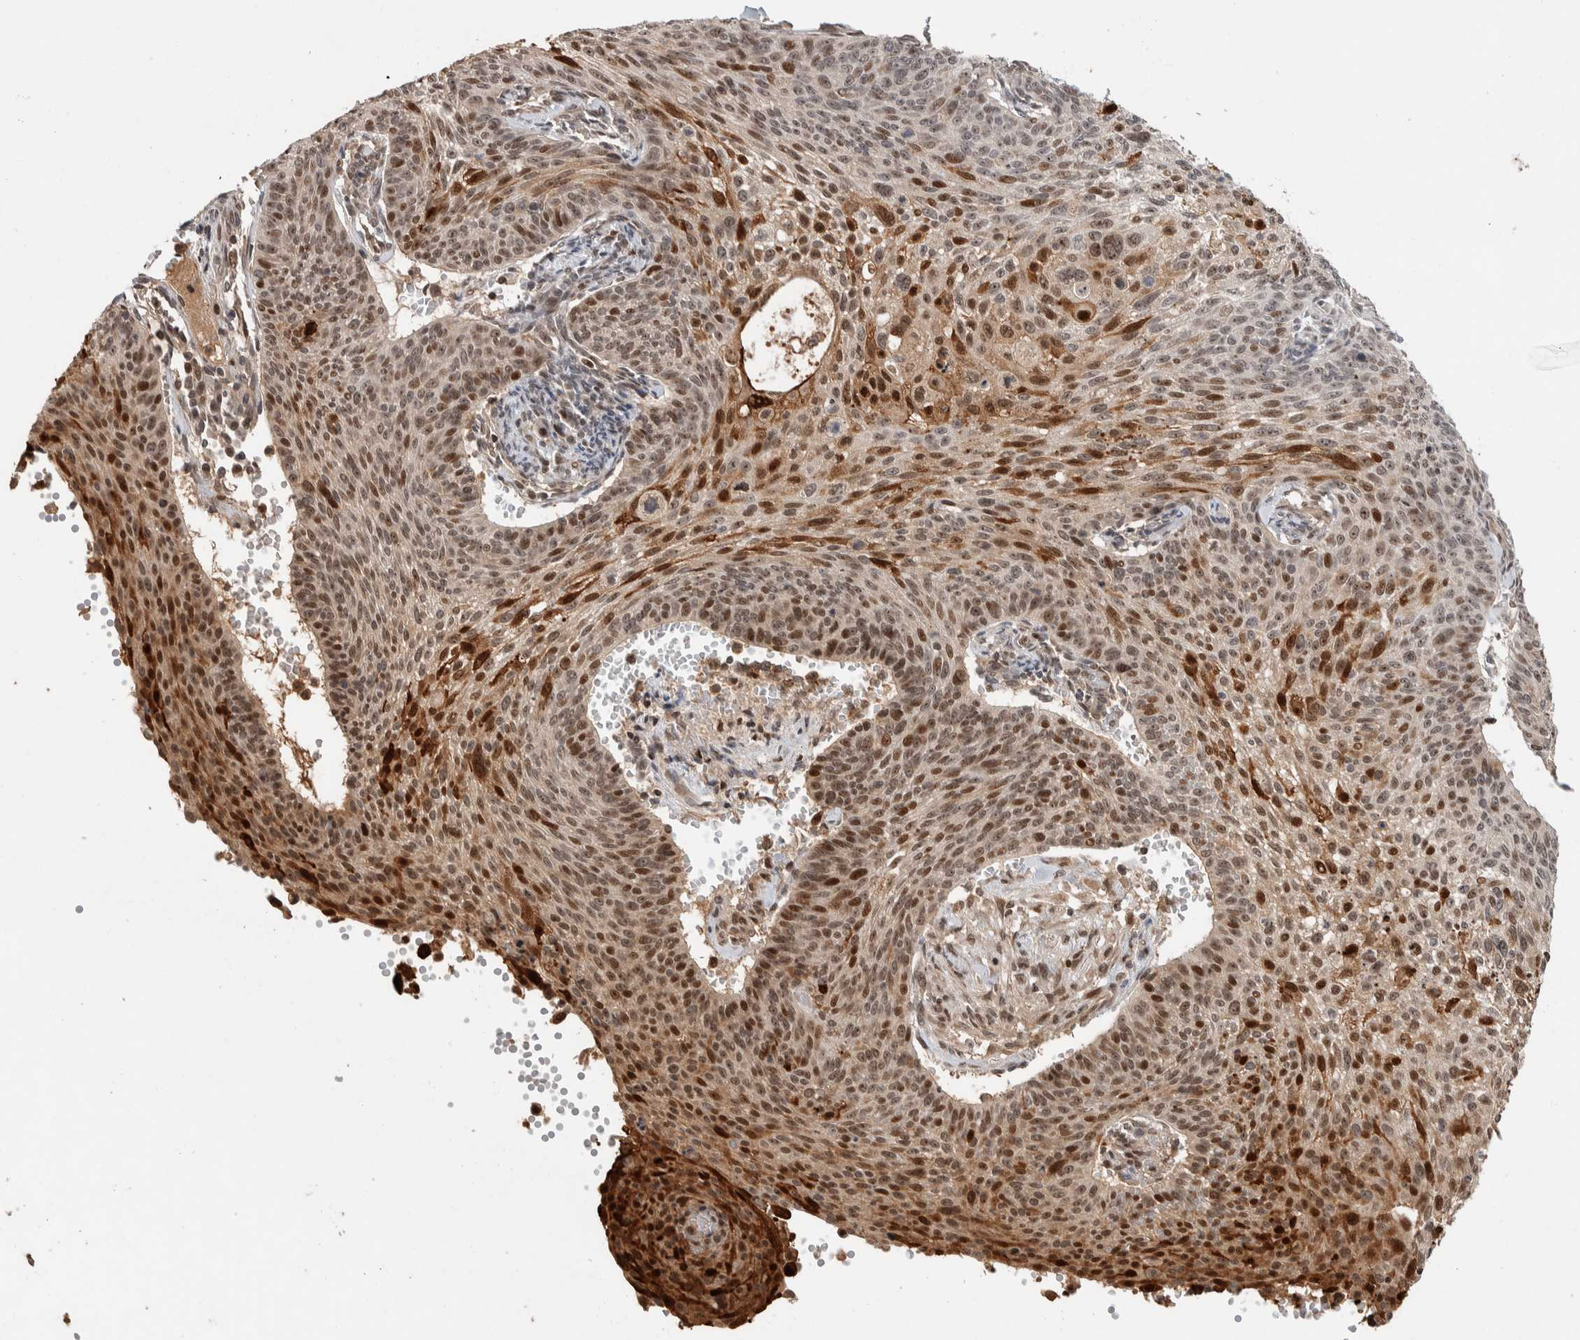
{"staining": {"intensity": "moderate", "quantity": ">75%", "location": "nuclear"}, "tissue": "cervical cancer", "cell_type": "Tumor cells", "image_type": "cancer", "snomed": [{"axis": "morphology", "description": "Squamous cell carcinoma, NOS"}, {"axis": "topography", "description": "Cervix"}], "caption": "About >75% of tumor cells in cervical squamous cell carcinoma demonstrate moderate nuclear protein positivity as visualized by brown immunohistochemical staining.", "gene": "ZNF521", "patient": {"sex": "female", "age": 70}}